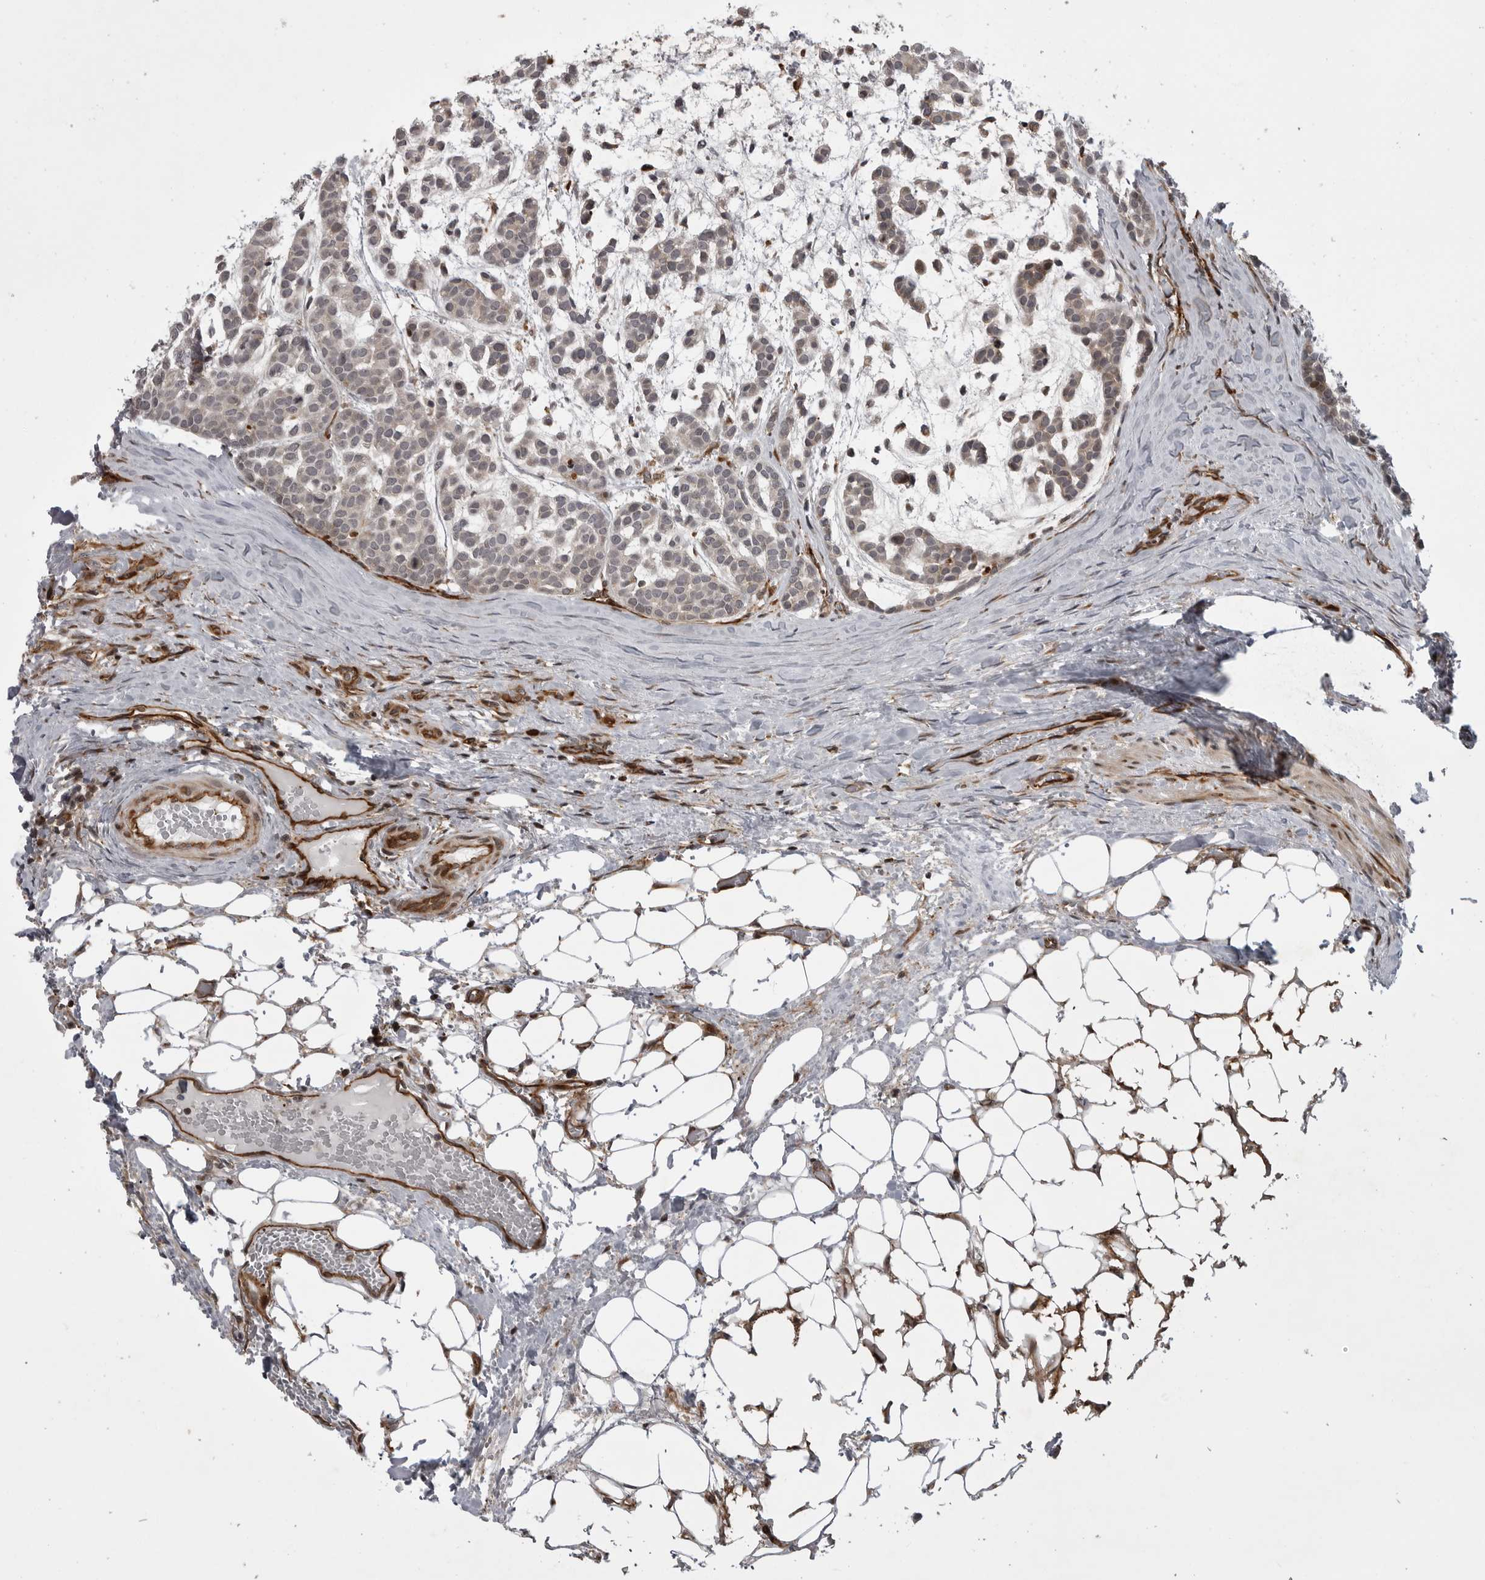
{"staining": {"intensity": "weak", "quantity": "<25%", "location": "cytoplasmic/membranous"}, "tissue": "head and neck cancer", "cell_type": "Tumor cells", "image_type": "cancer", "snomed": [{"axis": "morphology", "description": "Adenocarcinoma, NOS"}, {"axis": "morphology", "description": "Adenoma, NOS"}, {"axis": "topography", "description": "Head-Neck"}], "caption": "DAB immunohistochemical staining of head and neck adenoma displays no significant expression in tumor cells.", "gene": "ABL1", "patient": {"sex": "female", "age": 55}}